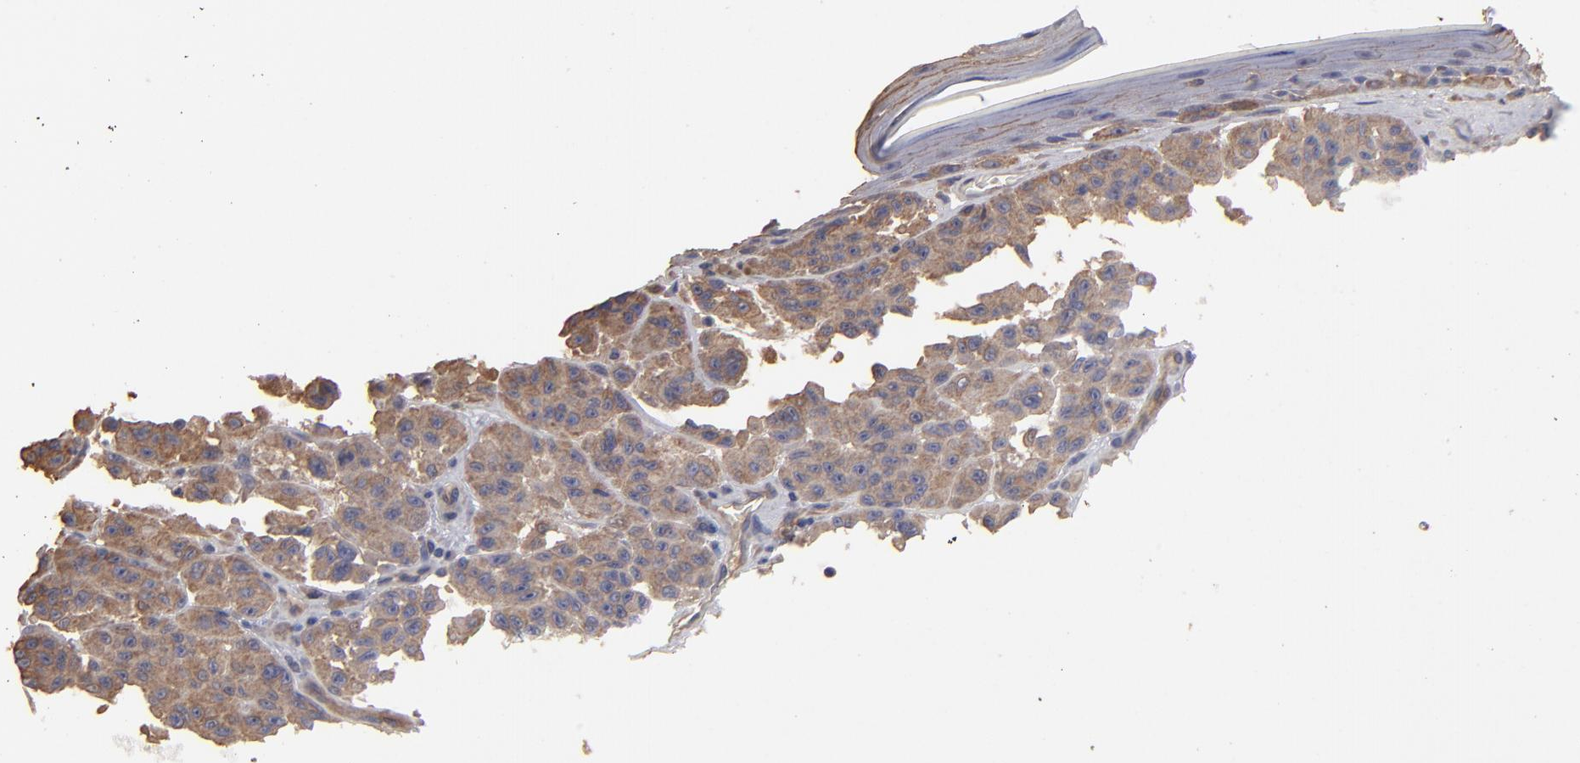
{"staining": {"intensity": "moderate", "quantity": ">75%", "location": "cytoplasmic/membranous"}, "tissue": "melanoma", "cell_type": "Tumor cells", "image_type": "cancer", "snomed": [{"axis": "morphology", "description": "Malignant melanoma, NOS"}, {"axis": "topography", "description": "Skin"}], "caption": "This image shows immunohistochemistry (IHC) staining of melanoma, with medium moderate cytoplasmic/membranous expression in approximately >75% of tumor cells.", "gene": "DMD", "patient": {"sex": "male", "age": 30}}